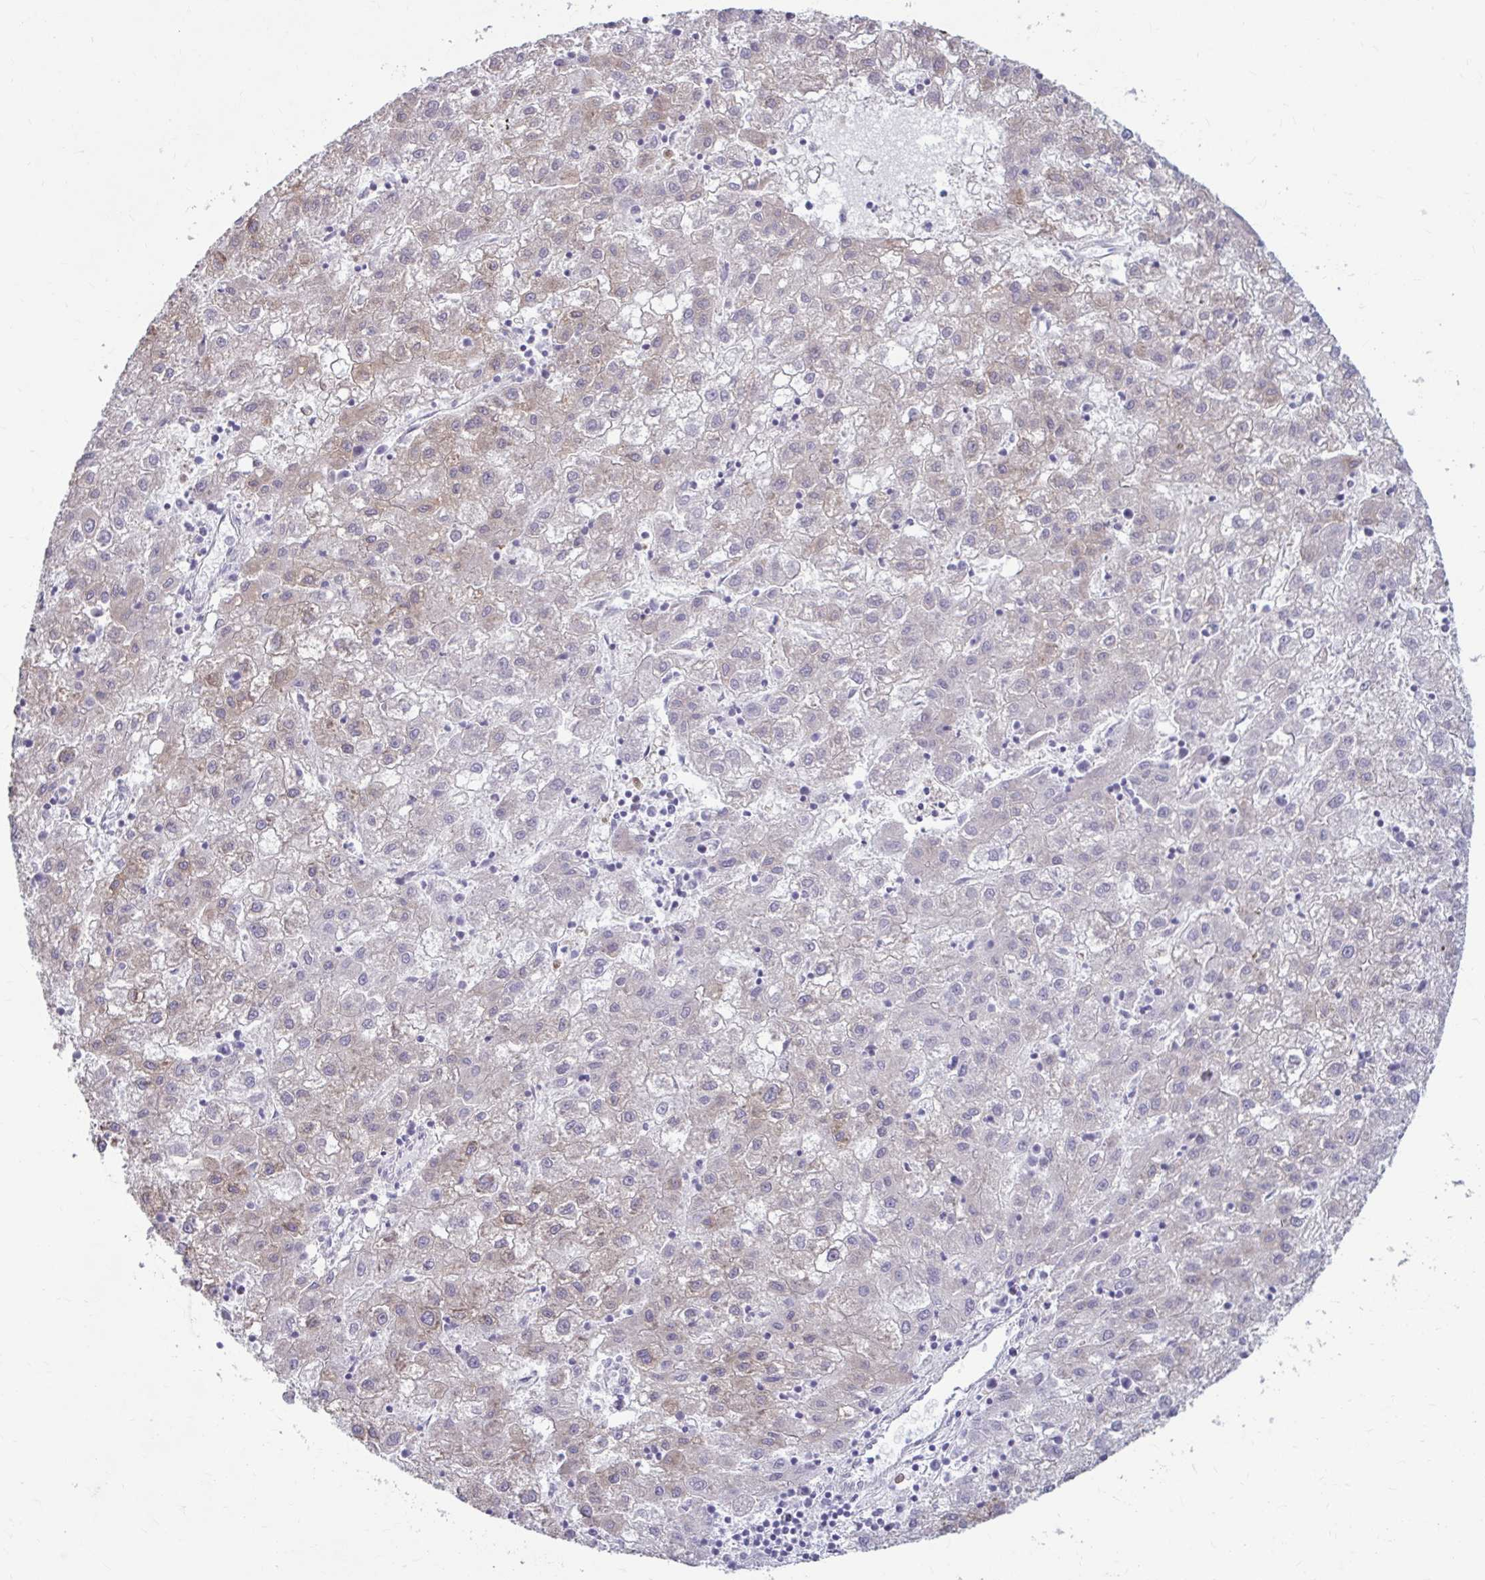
{"staining": {"intensity": "weak", "quantity": "25%-75%", "location": "cytoplasmic/membranous"}, "tissue": "liver cancer", "cell_type": "Tumor cells", "image_type": "cancer", "snomed": [{"axis": "morphology", "description": "Carcinoma, Hepatocellular, NOS"}, {"axis": "topography", "description": "Liver"}], "caption": "A high-resolution histopathology image shows immunohistochemistry staining of liver cancer, which demonstrates weak cytoplasmic/membranous positivity in approximately 25%-75% of tumor cells. The staining was performed using DAB (3,3'-diaminobenzidine) to visualize the protein expression in brown, while the nuclei were stained in blue with hematoxylin (Magnification: 20x).", "gene": "MSMO1", "patient": {"sex": "male", "age": 72}}